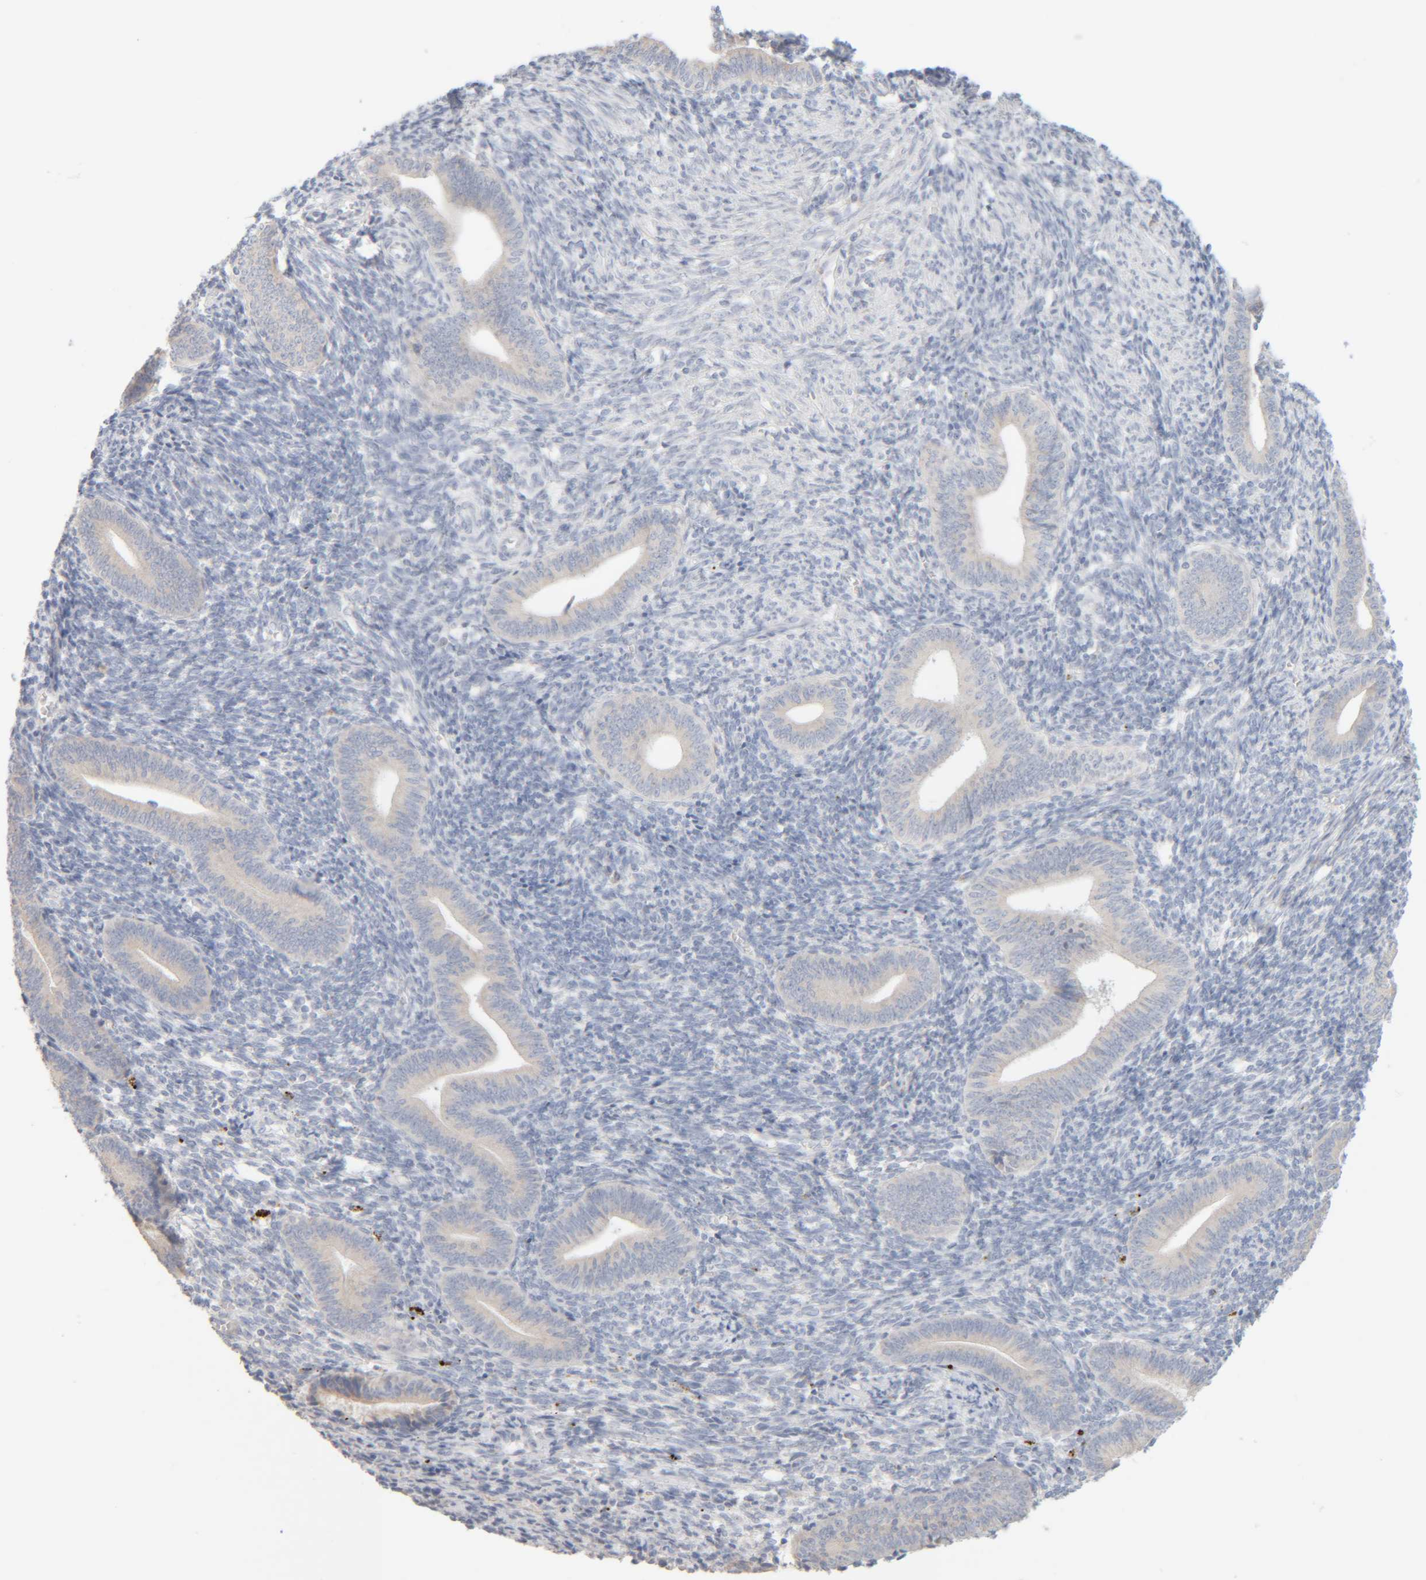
{"staining": {"intensity": "negative", "quantity": "none", "location": "none"}, "tissue": "endometrium", "cell_type": "Cells in endometrial stroma", "image_type": "normal", "snomed": [{"axis": "morphology", "description": "Normal tissue, NOS"}, {"axis": "topography", "description": "Uterus"}, {"axis": "topography", "description": "Endometrium"}], "caption": "DAB immunohistochemical staining of unremarkable human endometrium exhibits no significant positivity in cells in endometrial stroma.", "gene": "RIDA", "patient": {"sex": "female", "age": 33}}